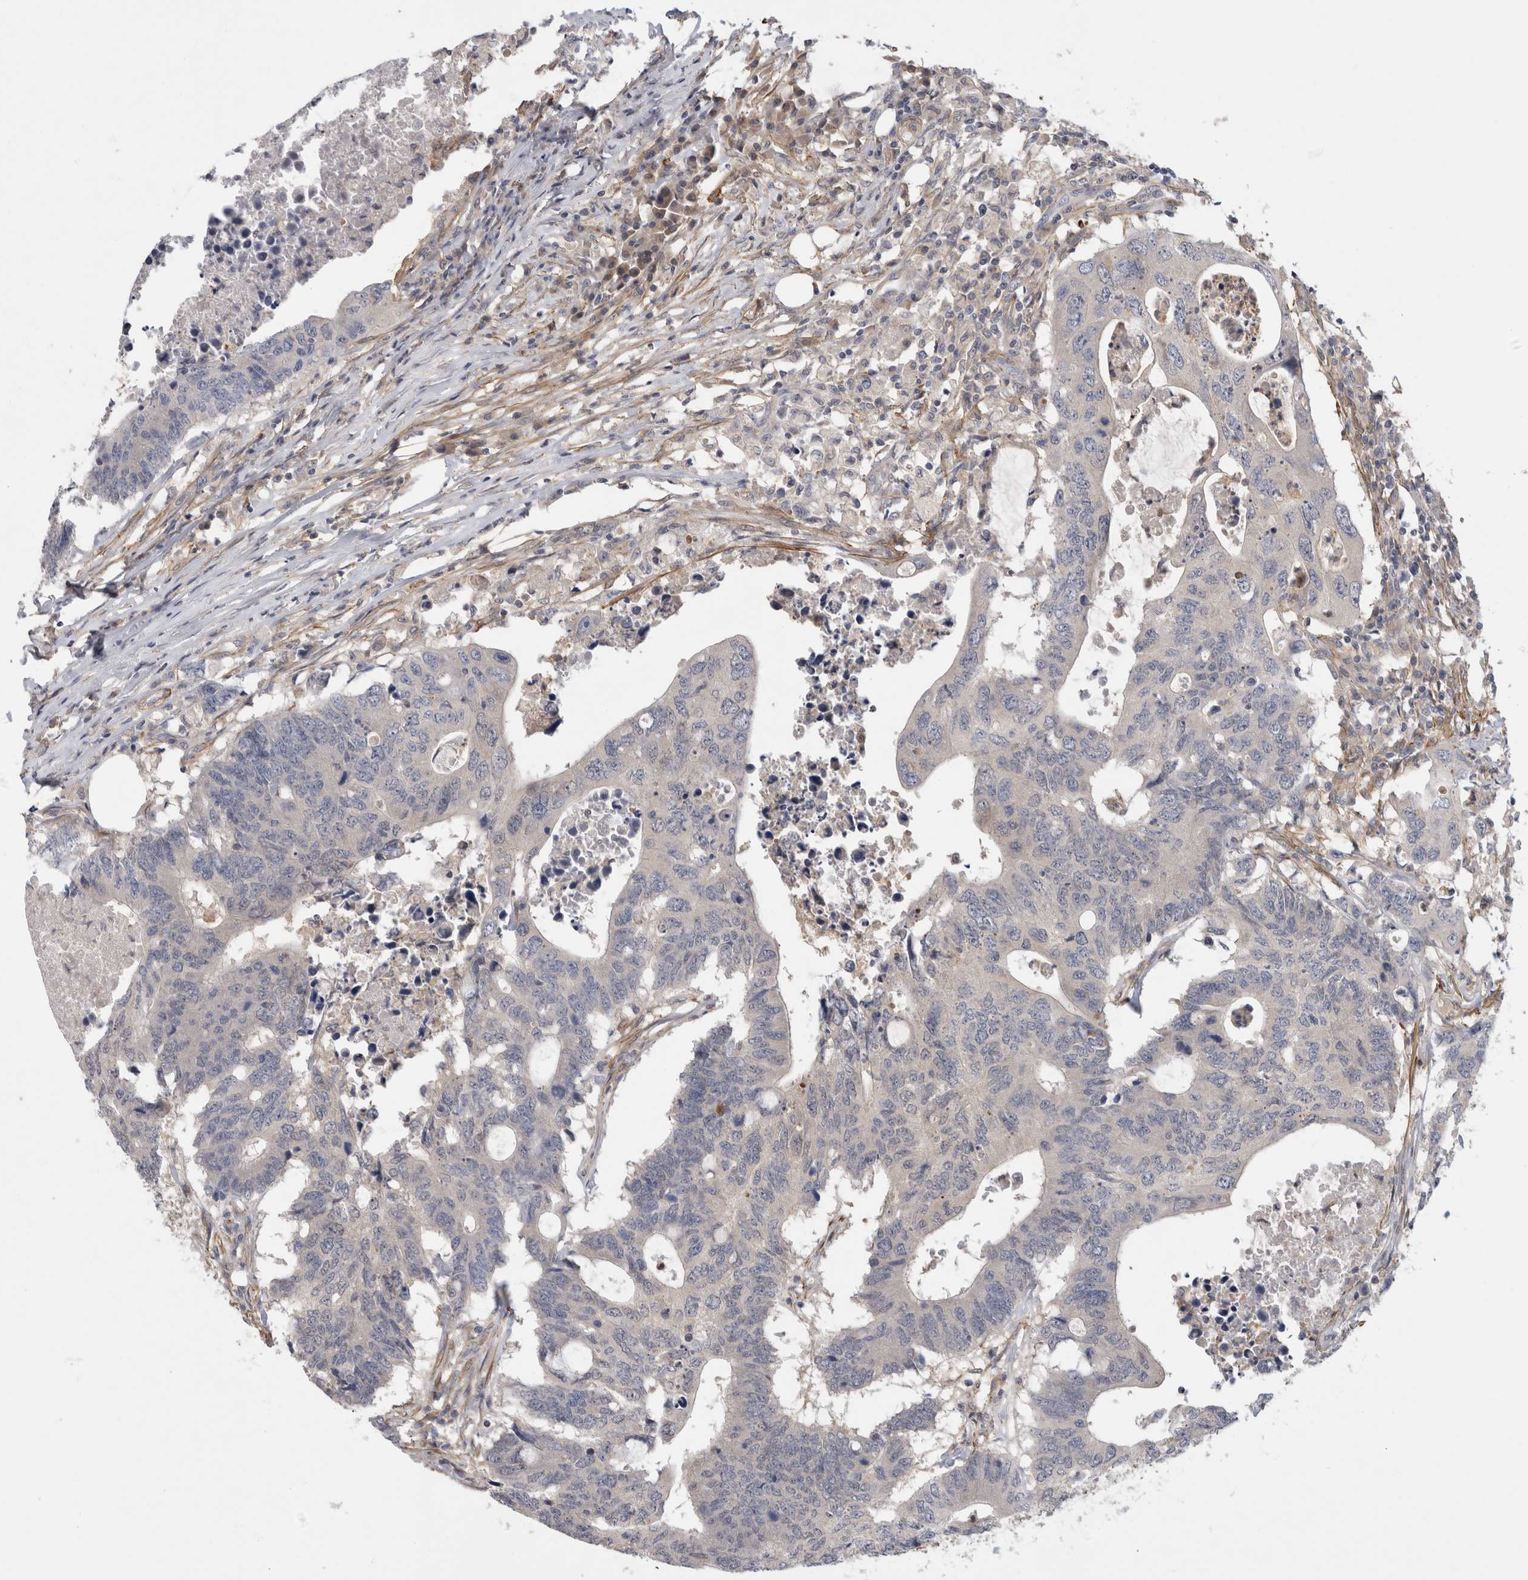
{"staining": {"intensity": "negative", "quantity": "none", "location": "none"}, "tissue": "colorectal cancer", "cell_type": "Tumor cells", "image_type": "cancer", "snomed": [{"axis": "morphology", "description": "Adenocarcinoma, NOS"}, {"axis": "topography", "description": "Colon"}], "caption": "IHC histopathology image of neoplastic tissue: human adenocarcinoma (colorectal) stained with DAB demonstrates no significant protein positivity in tumor cells.", "gene": "PGM1", "patient": {"sex": "male", "age": 71}}